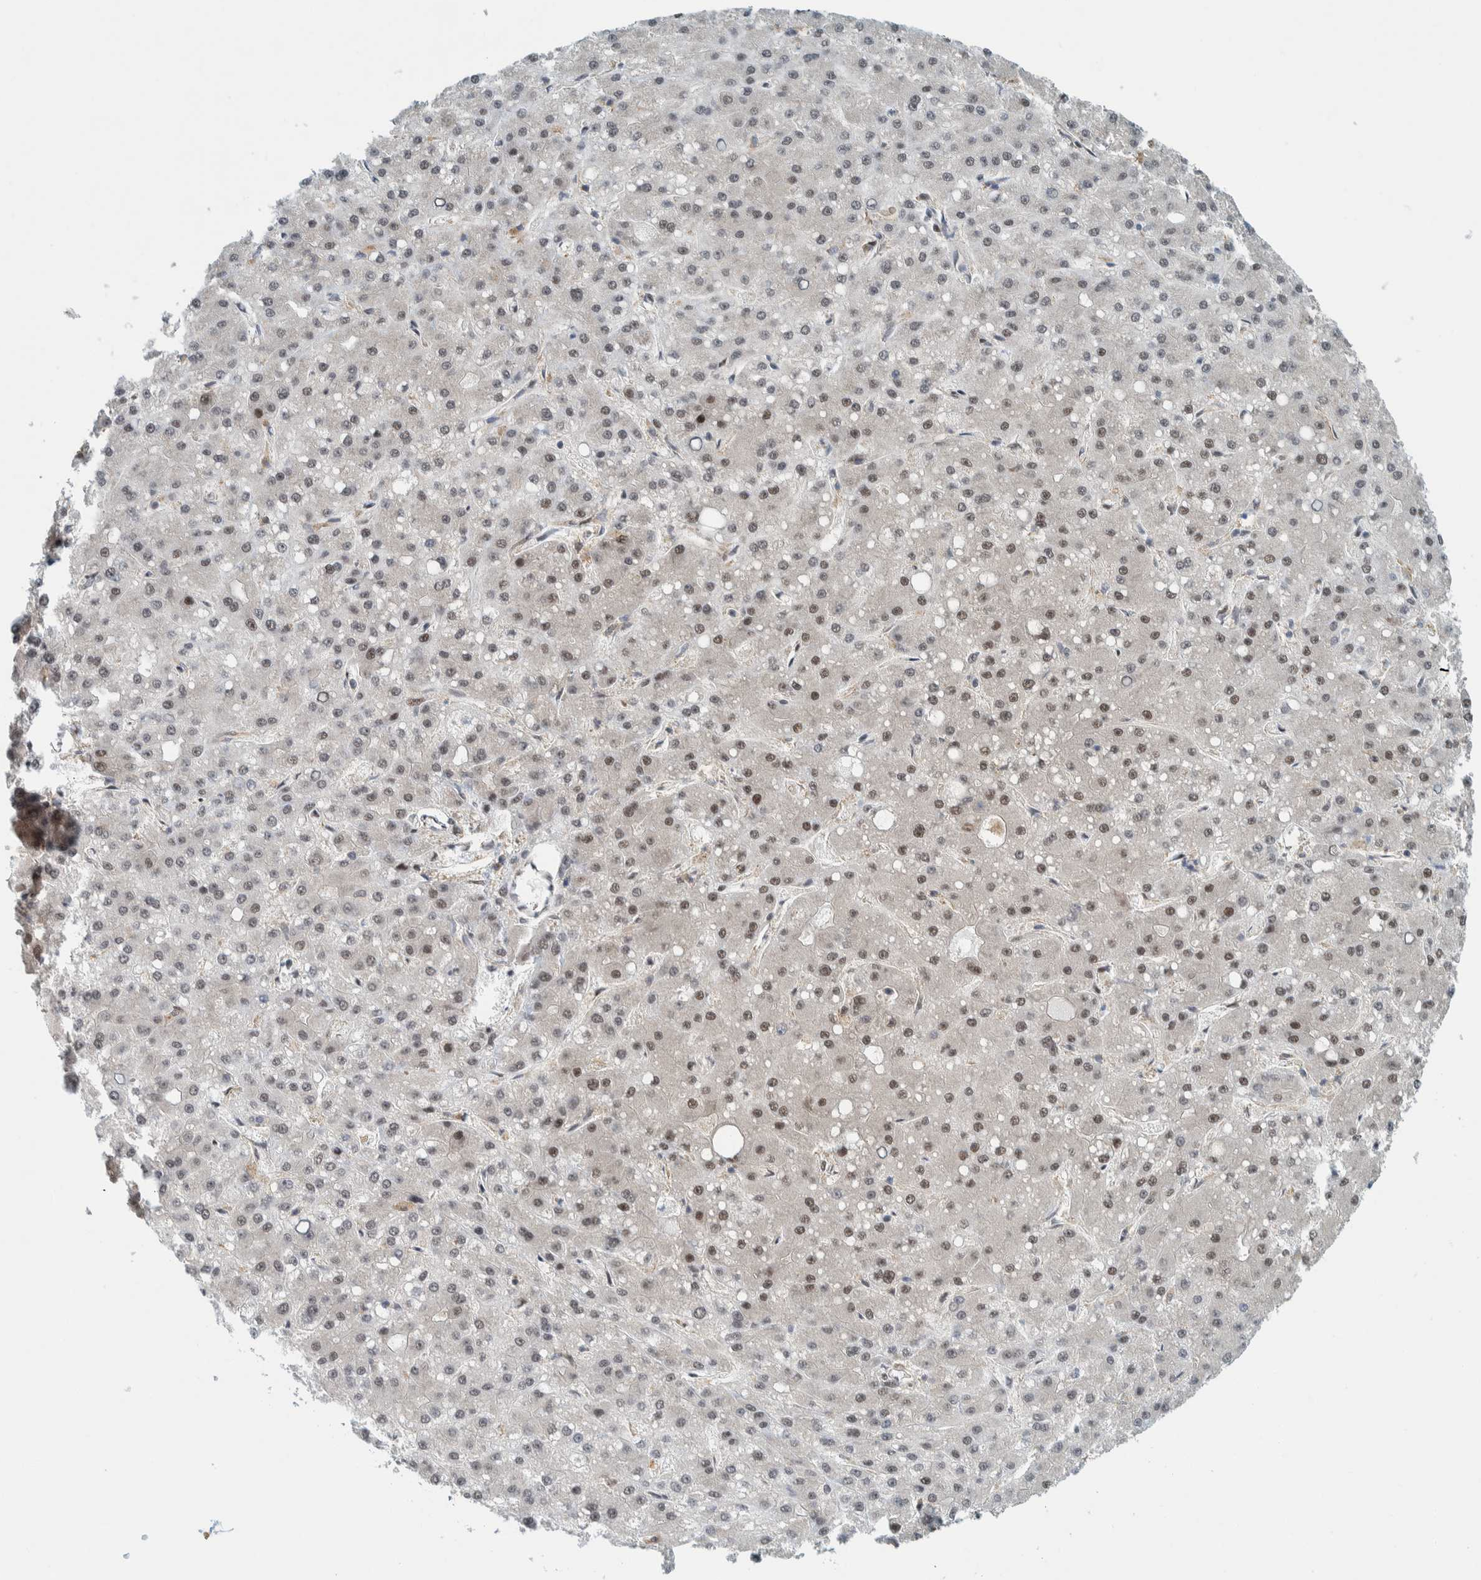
{"staining": {"intensity": "weak", "quantity": "25%-75%", "location": "nuclear"}, "tissue": "liver cancer", "cell_type": "Tumor cells", "image_type": "cancer", "snomed": [{"axis": "morphology", "description": "Carcinoma, Hepatocellular, NOS"}, {"axis": "topography", "description": "Liver"}], "caption": "An image of liver cancer stained for a protein demonstrates weak nuclear brown staining in tumor cells.", "gene": "COPS3", "patient": {"sex": "male", "age": 67}}